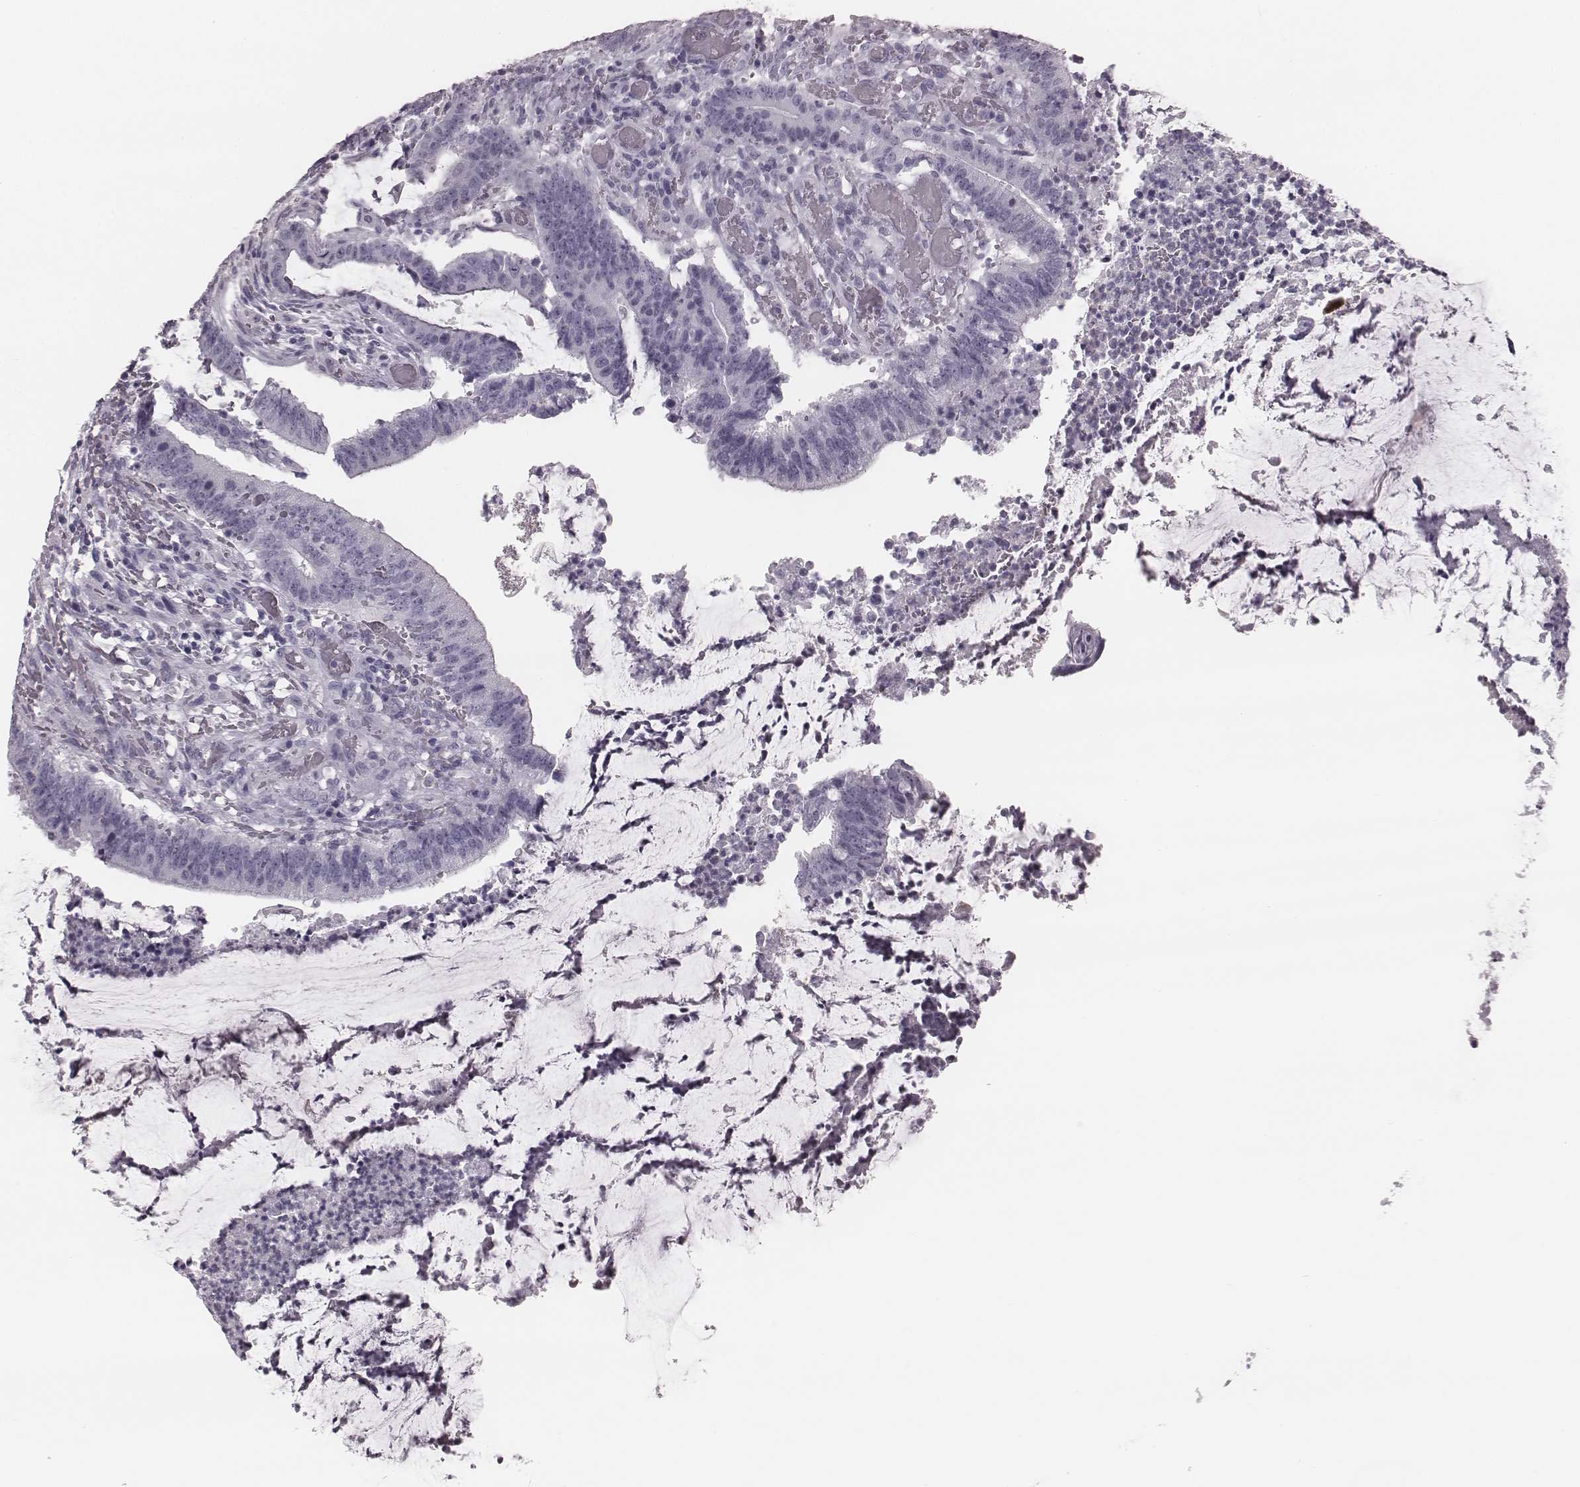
{"staining": {"intensity": "negative", "quantity": "none", "location": "none"}, "tissue": "colorectal cancer", "cell_type": "Tumor cells", "image_type": "cancer", "snomed": [{"axis": "morphology", "description": "Adenocarcinoma, NOS"}, {"axis": "topography", "description": "Colon"}], "caption": "Human colorectal cancer (adenocarcinoma) stained for a protein using IHC exhibits no expression in tumor cells.", "gene": "KRT74", "patient": {"sex": "female", "age": 43}}